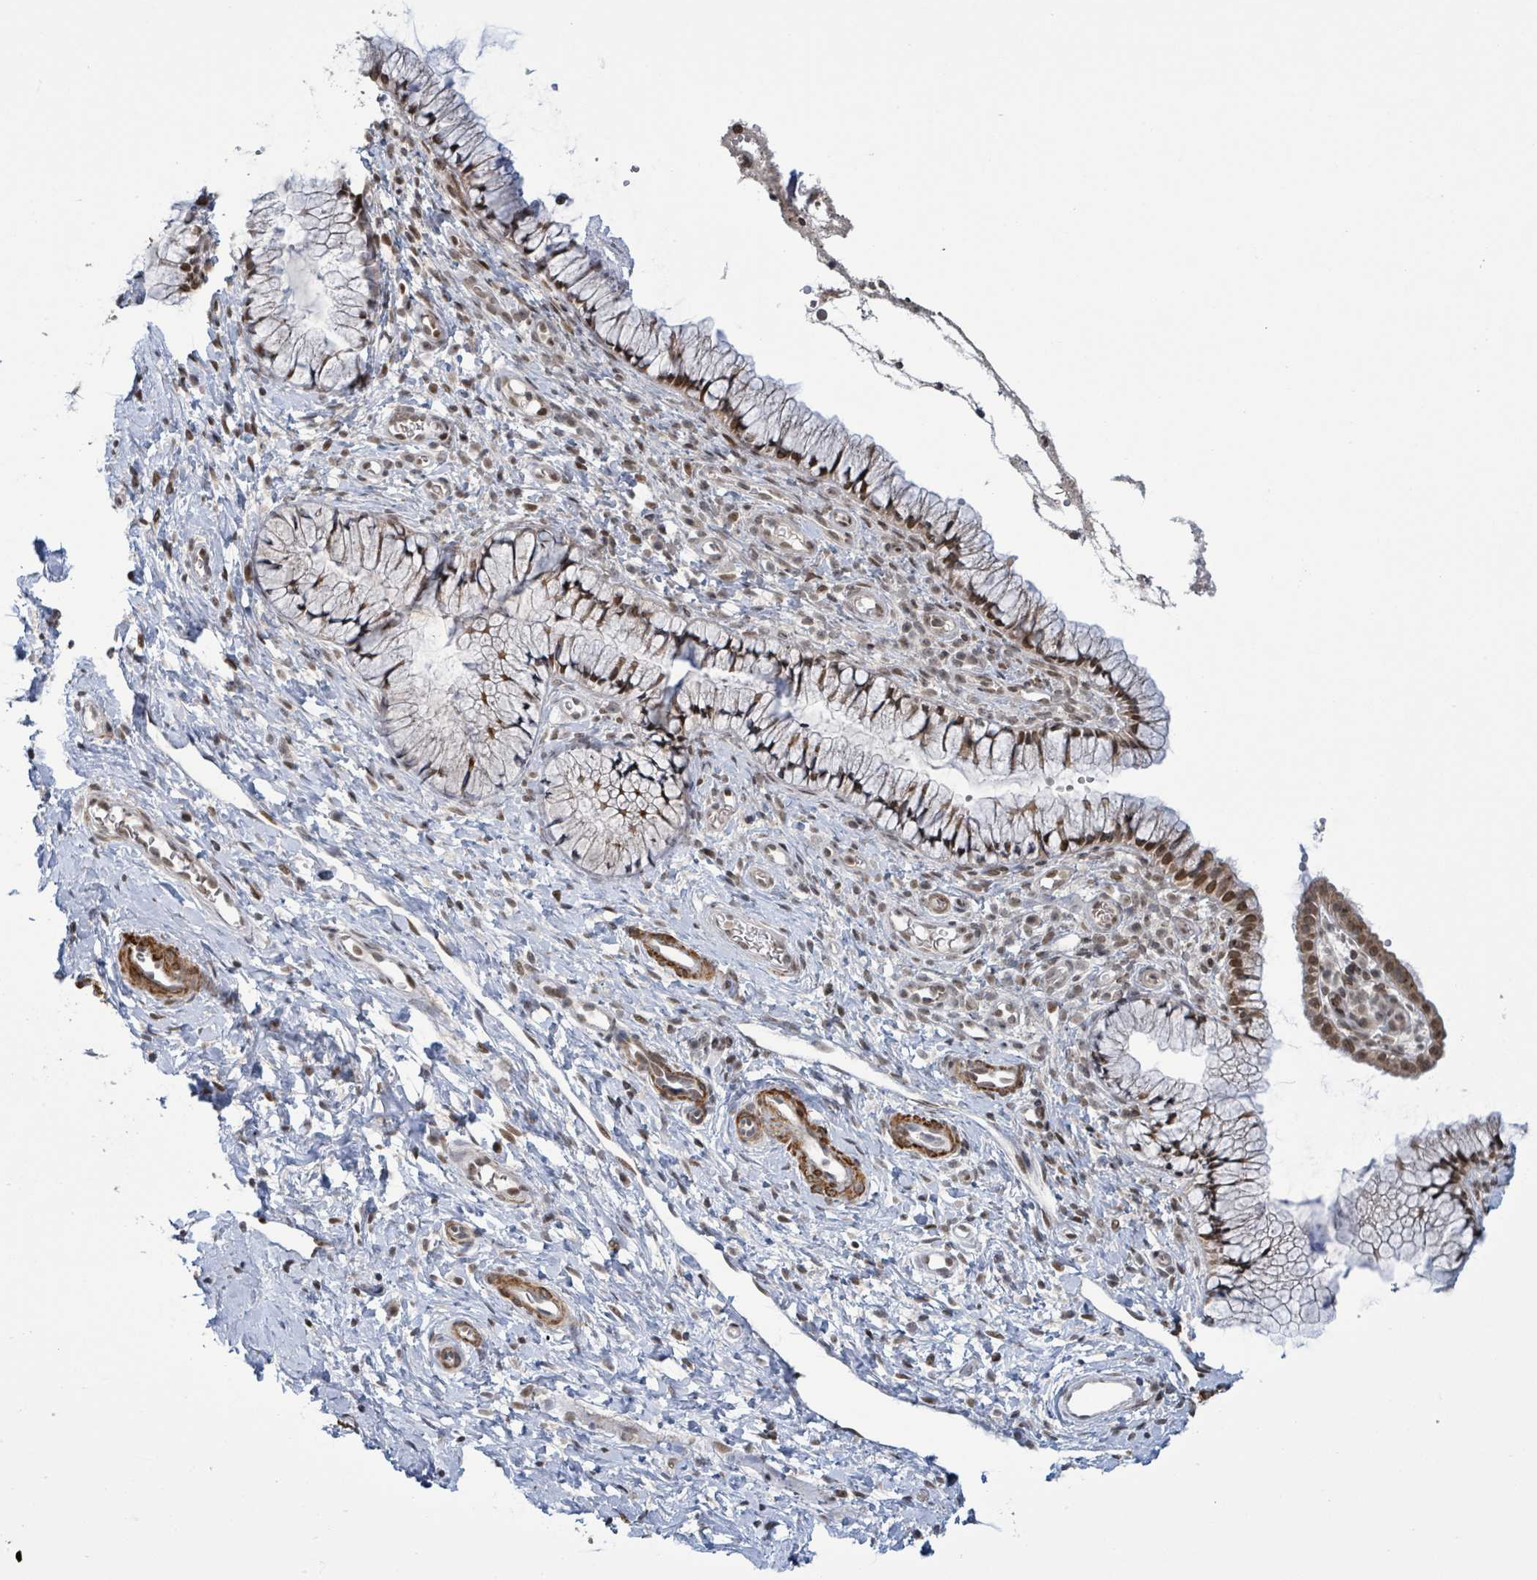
{"staining": {"intensity": "moderate", "quantity": ">75%", "location": "nuclear"}, "tissue": "cervix", "cell_type": "Glandular cells", "image_type": "normal", "snomed": [{"axis": "morphology", "description": "Normal tissue, NOS"}, {"axis": "topography", "description": "Cervix"}], "caption": "IHC histopathology image of unremarkable cervix stained for a protein (brown), which demonstrates medium levels of moderate nuclear staining in approximately >75% of glandular cells.", "gene": "SBF2", "patient": {"sex": "female", "age": 36}}